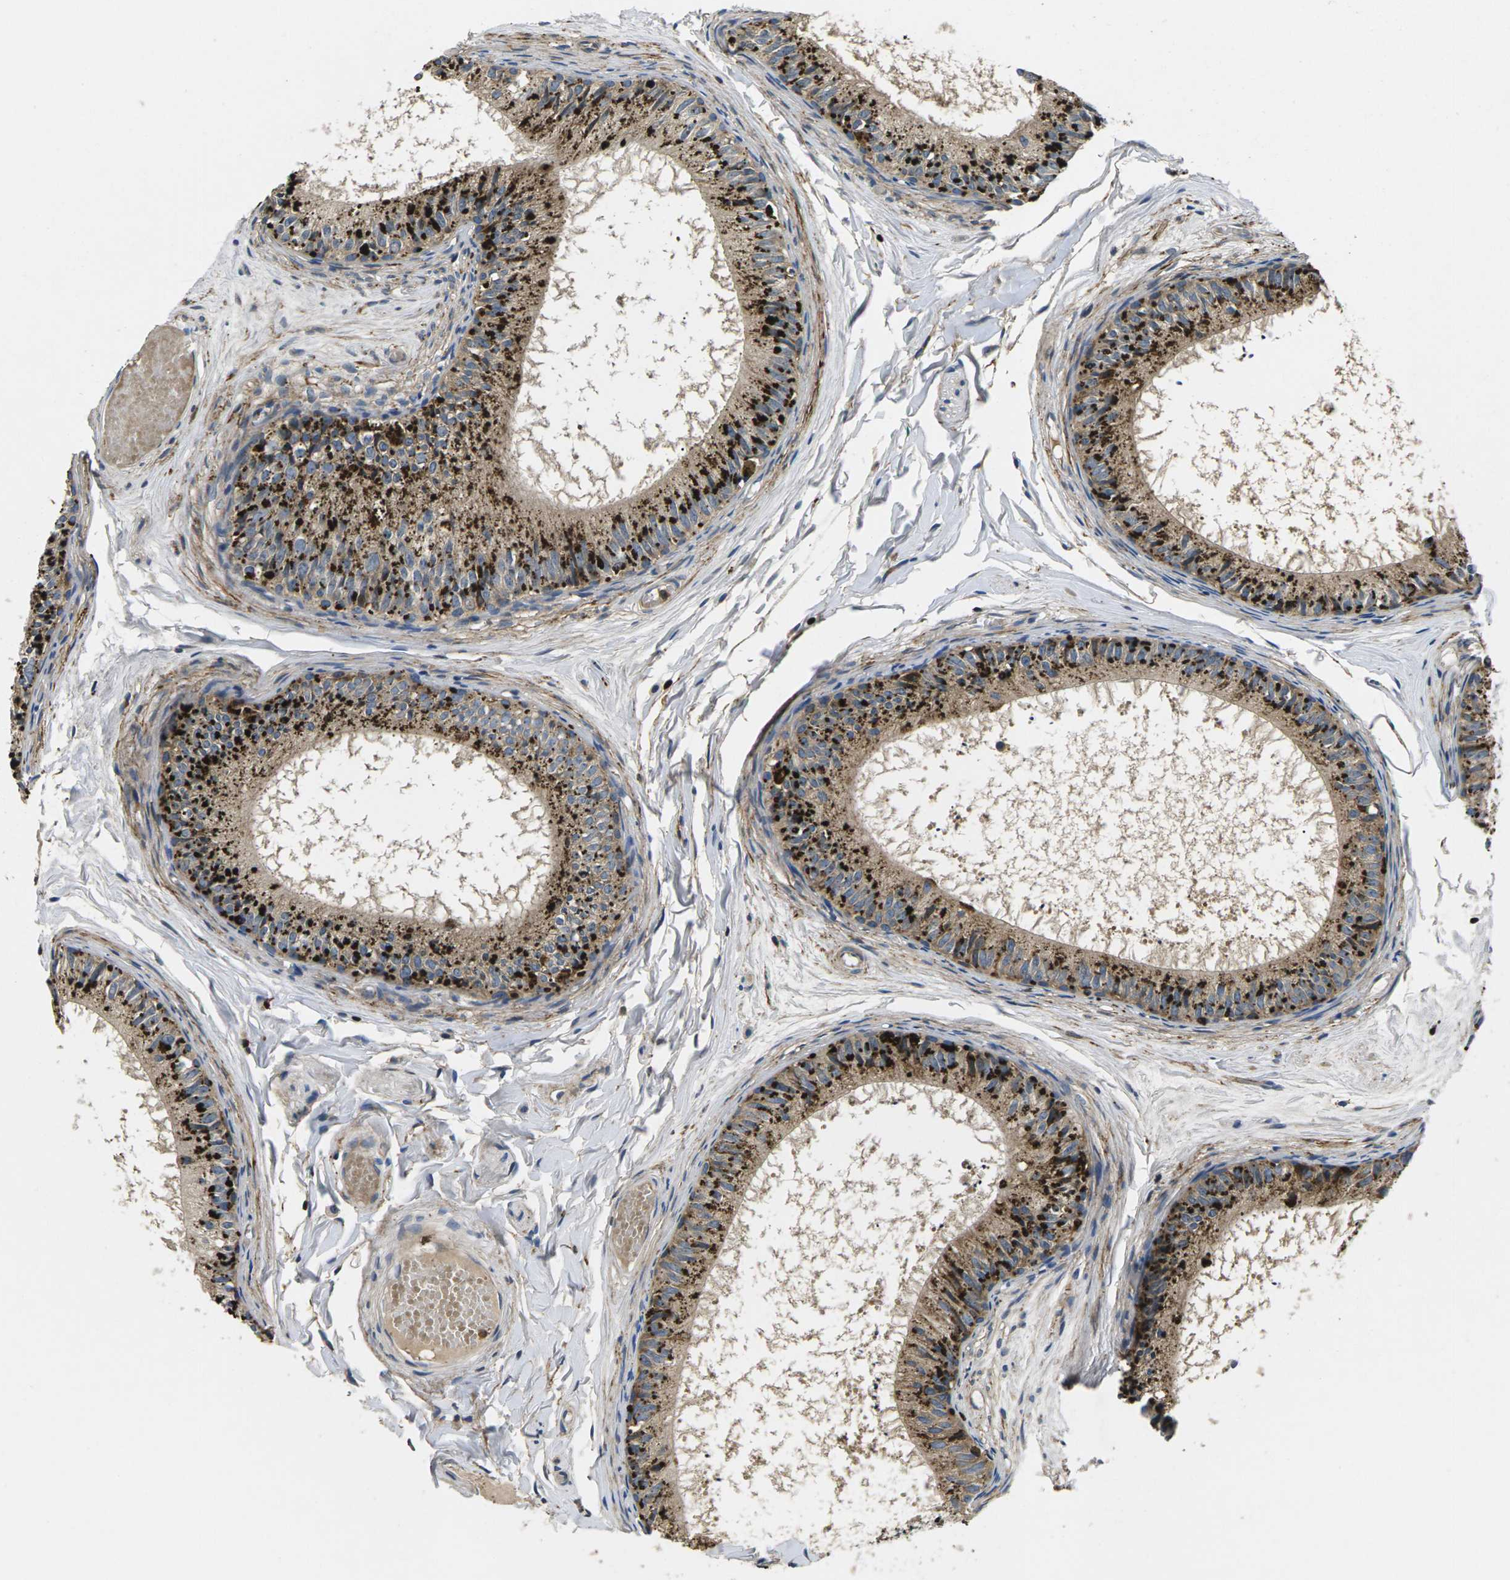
{"staining": {"intensity": "strong", "quantity": ">75%", "location": "cytoplasmic/membranous"}, "tissue": "epididymis", "cell_type": "Glandular cells", "image_type": "normal", "snomed": [{"axis": "morphology", "description": "Normal tissue, NOS"}, {"axis": "topography", "description": "Epididymis"}], "caption": "IHC image of normal epididymis: epididymis stained using immunohistochemistry (IHC) reveals high levels of strong protein expression localized specifically in the cytoplasmic/membranous of glandular cells, appearing as a cytoplasmic/membranous brown color.", "gene": "PLCE1", "patient": {"sex": "male", "age": 46}}